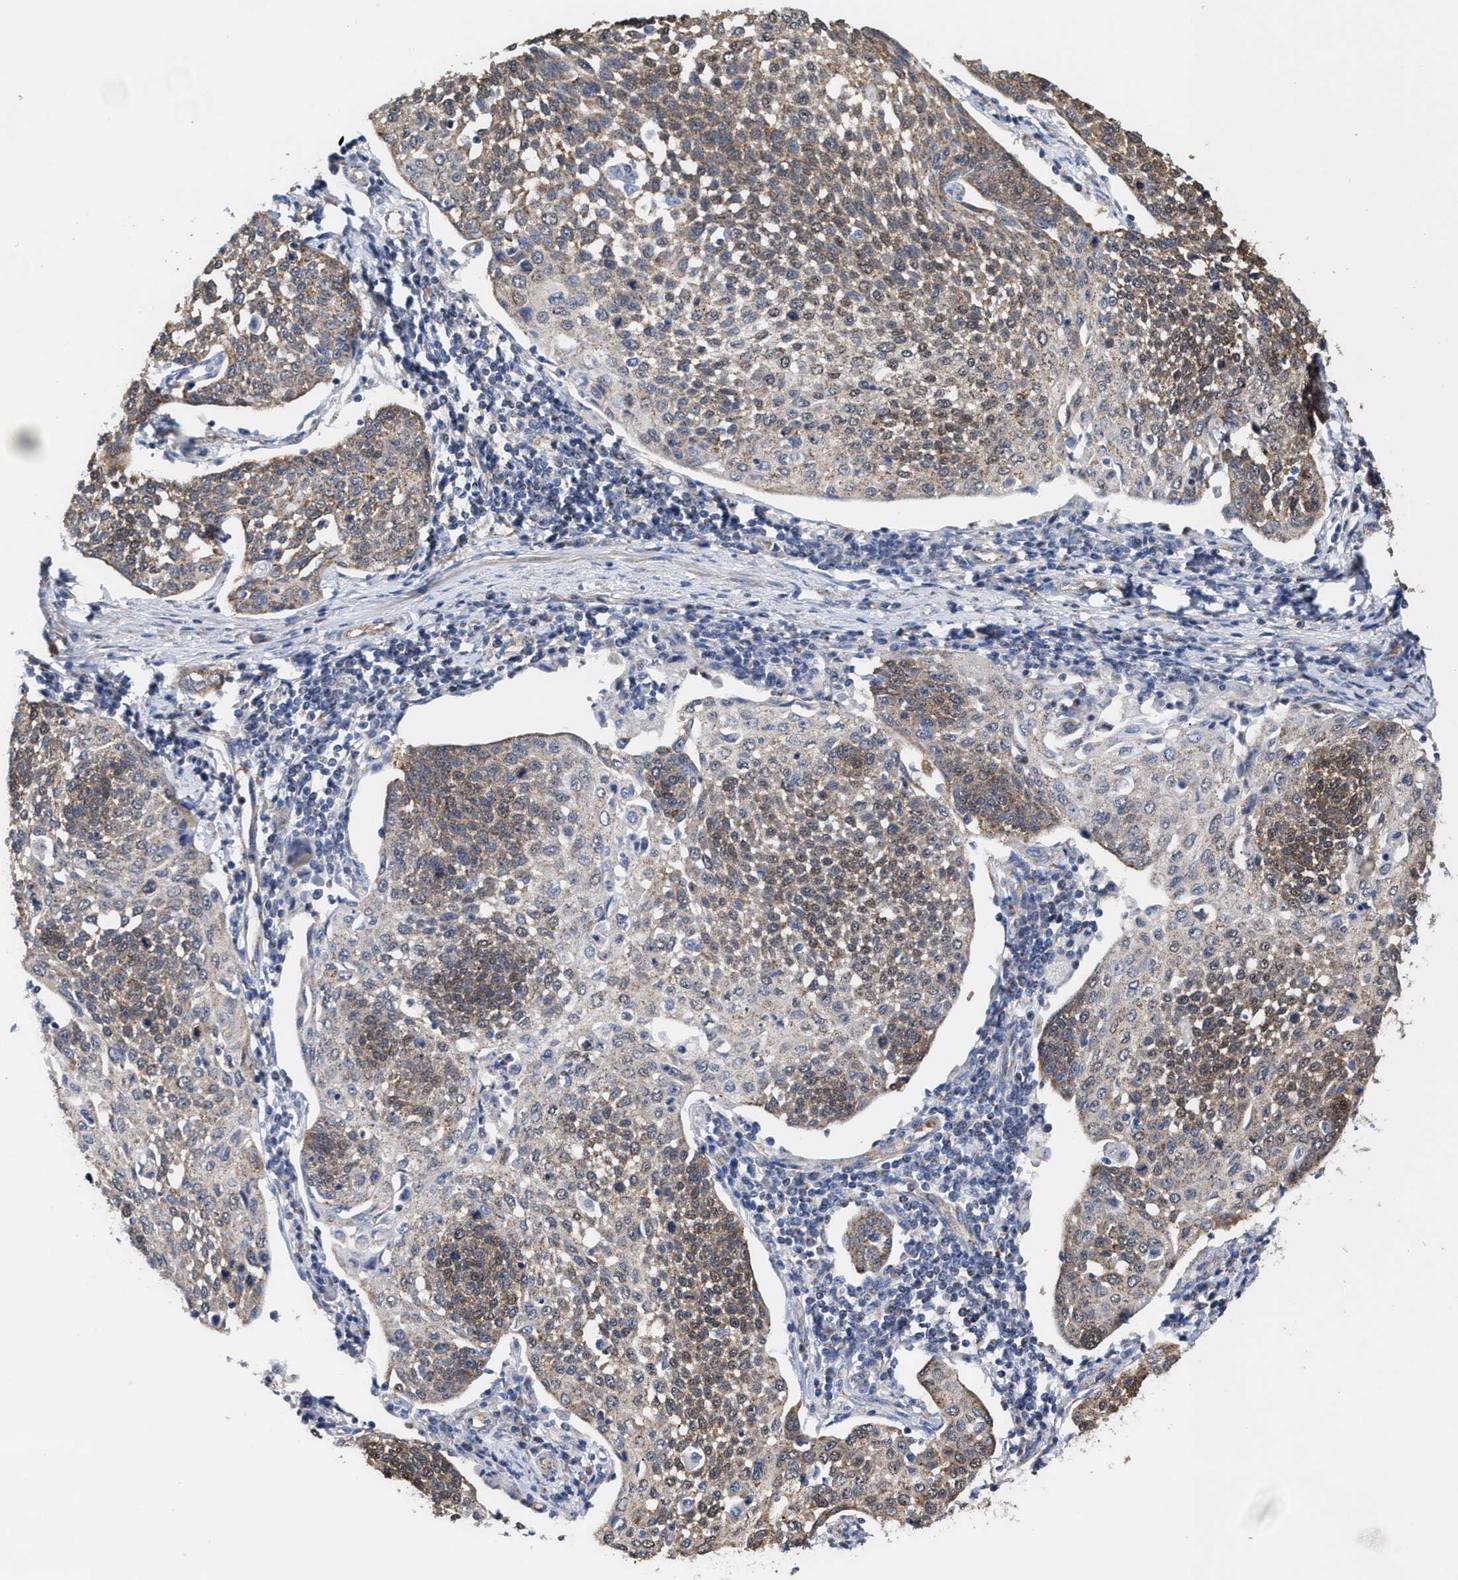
{"staining": {"intensity": "moderate", "quantity": ">75%", "location": "cytoplasmic/membranous"}, "tissue": "cervical cancer", "cell_type": "Tumor cells", "image_type": "cancer", "snomed": [{"axis": "morphology", "description": "Squamous cell carcinoma, NOS"}, {"axis": "topography", "description": "Cervix"}], "caption": "Immunohistochemistry (IHC) staining of cervical cancer (squamous cell carcinoma), which reveals medium levels of moderate cytoplasmic/membranous expression in approximately >75% of tumor cells indicating moderate cytoplasmic/membranous protein positivity. The staining was performed using DAB (3,3'-diaminobenzidine) (brown) for protein detection and nuclei were counterstained in hematoxylin (blue).", "gene": "MECR", "patient": {"sex": "female", "age": 34}}